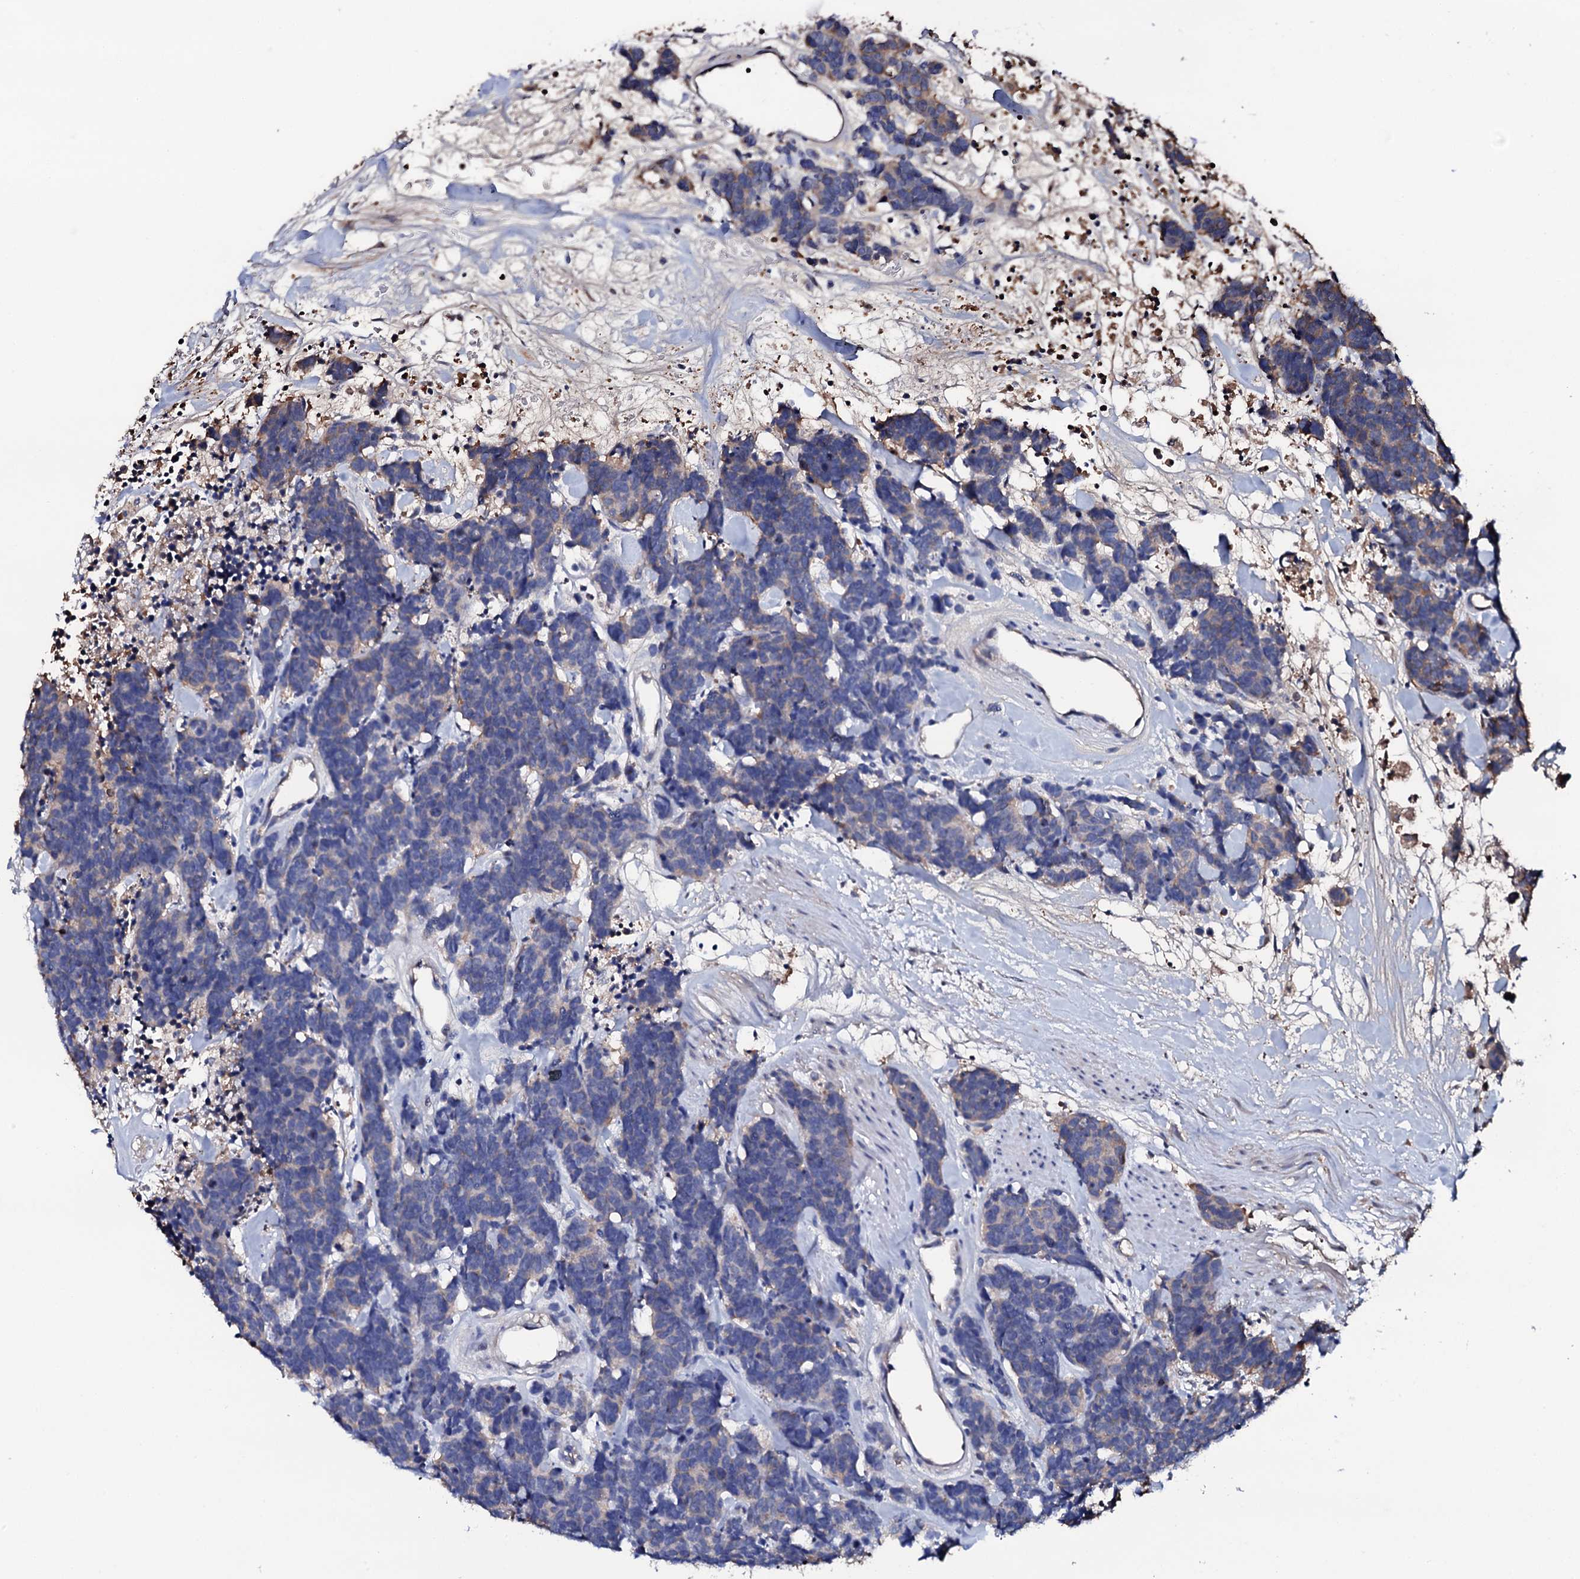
{"staining": {"intensity": "negative", "quantity": "none", "location": "none"}, "tissue": "carcinoid", "cell_type": "Tumor cells", "image_type": "cancer", "snomed": [{"axis": "morphology", "description": "Carcinoma, NOS"}, {"axis": "morphology", "description": "Carcinoid, malignant, NOS"}, {"axis": "topography", "description": "Urinary bladder"}], "caption": "Carcinoma stained for a protein using IHC exhibits no positivity tumor cells.", "gene": "TCAF2", "patient": {"sex": "male", "age": 57}}